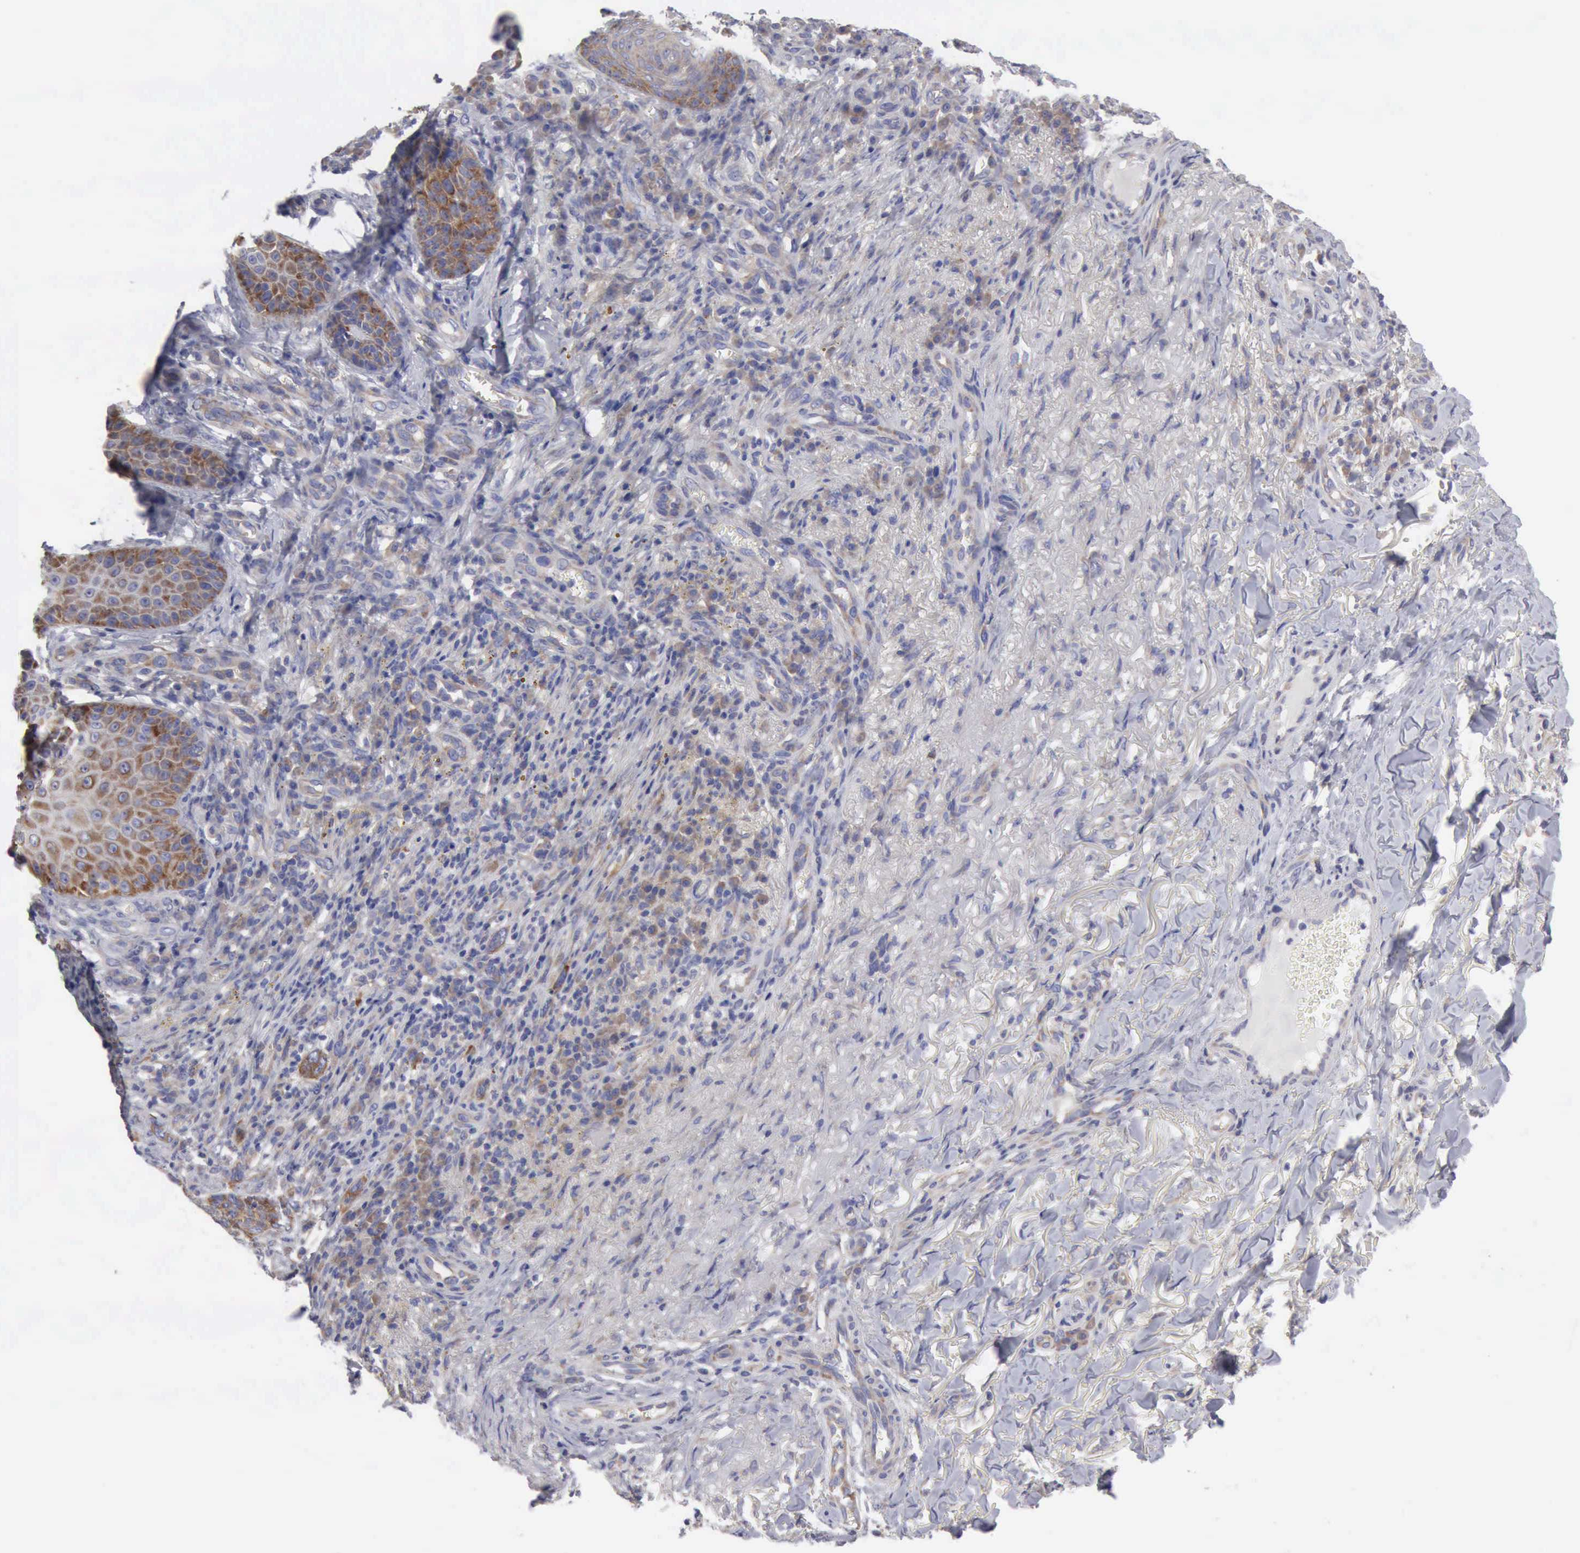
{"staining": {"intensity": "moderate", "quantity": "25%-75%", "location": "cytoplasmic/membranous"}, "tissue": "skin cancer", "cell_type": "Tumor cells", "image_type": "cancer", "snomed": [{"axis": "morphology", "description": "Basal cell carcinoma"}, {"axis": "topography", "description": "Skin"}], "caption": "Immunohistochemistry (IHC) (DAB (3,3'-diaminobenzidine)) staining of human skin cancer (basal cell carcinoma) reveals moderate cytoplasmic/membranous protein expression in approximately 25%-75% of tumor cells.", "gene": "TXLNG", "patient": {"sex": "male", "age": 81}}